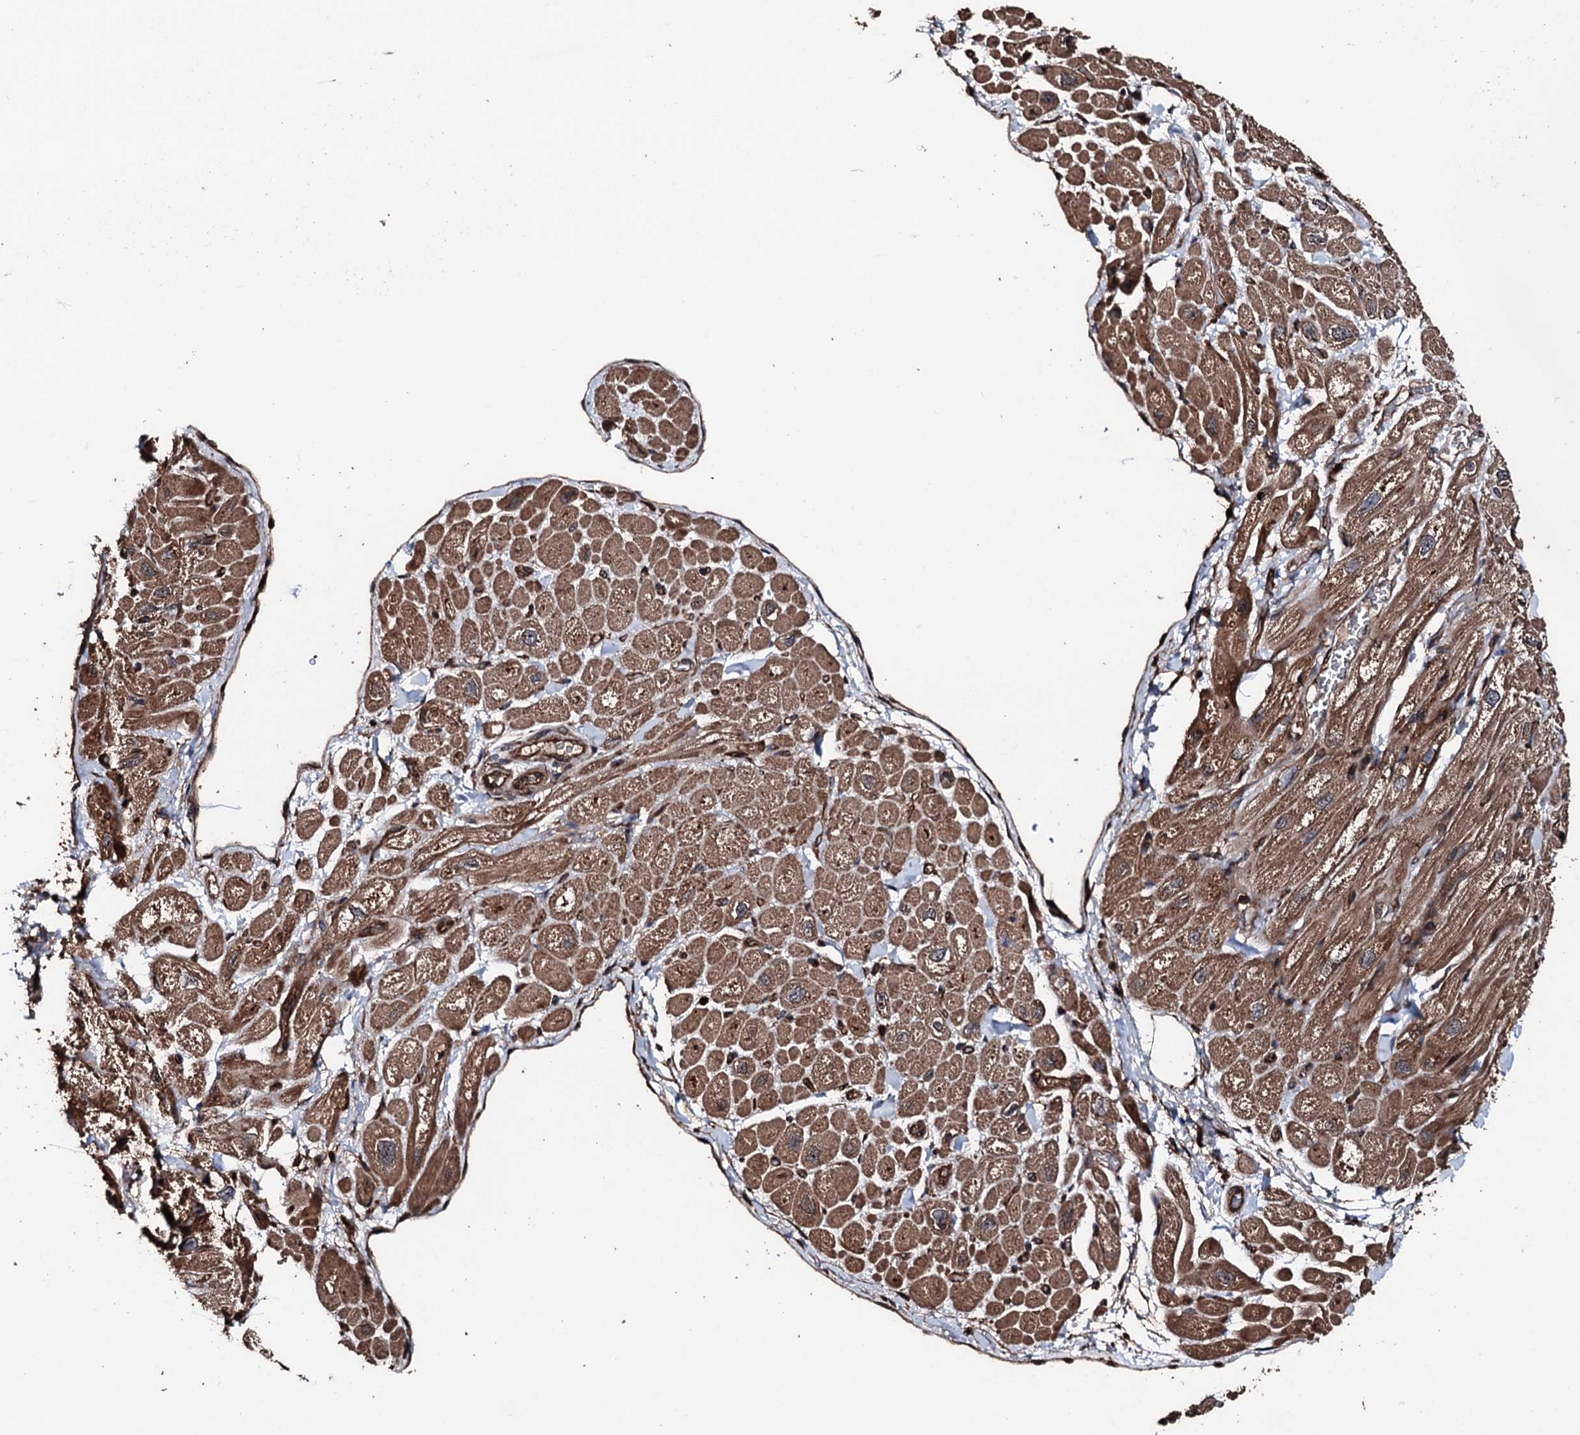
{"staining": {"intensity": "moderate", "quantity": "25%-75%", "location": "cytoplasmic/membranous"}, "tissue": "heart muscle", "cell_type": "Cardiomyocytes", "image_type": "normal", "snomed": [{"axis": "morphology", "description": "Normal tissue, NOS"}, {"axis": "topography", "description": "Heart"}], "caption": "IHC of normal human heart muscle shows medium levels of moderate cytoplasmic/membranous expression in about 25%-75% of cardiomyocytes. (DAB IHC, brown staining for protein, blue staining for nuclei).", "gene": "KIF18A", "patient": {"sex": "male", "age": 65}}